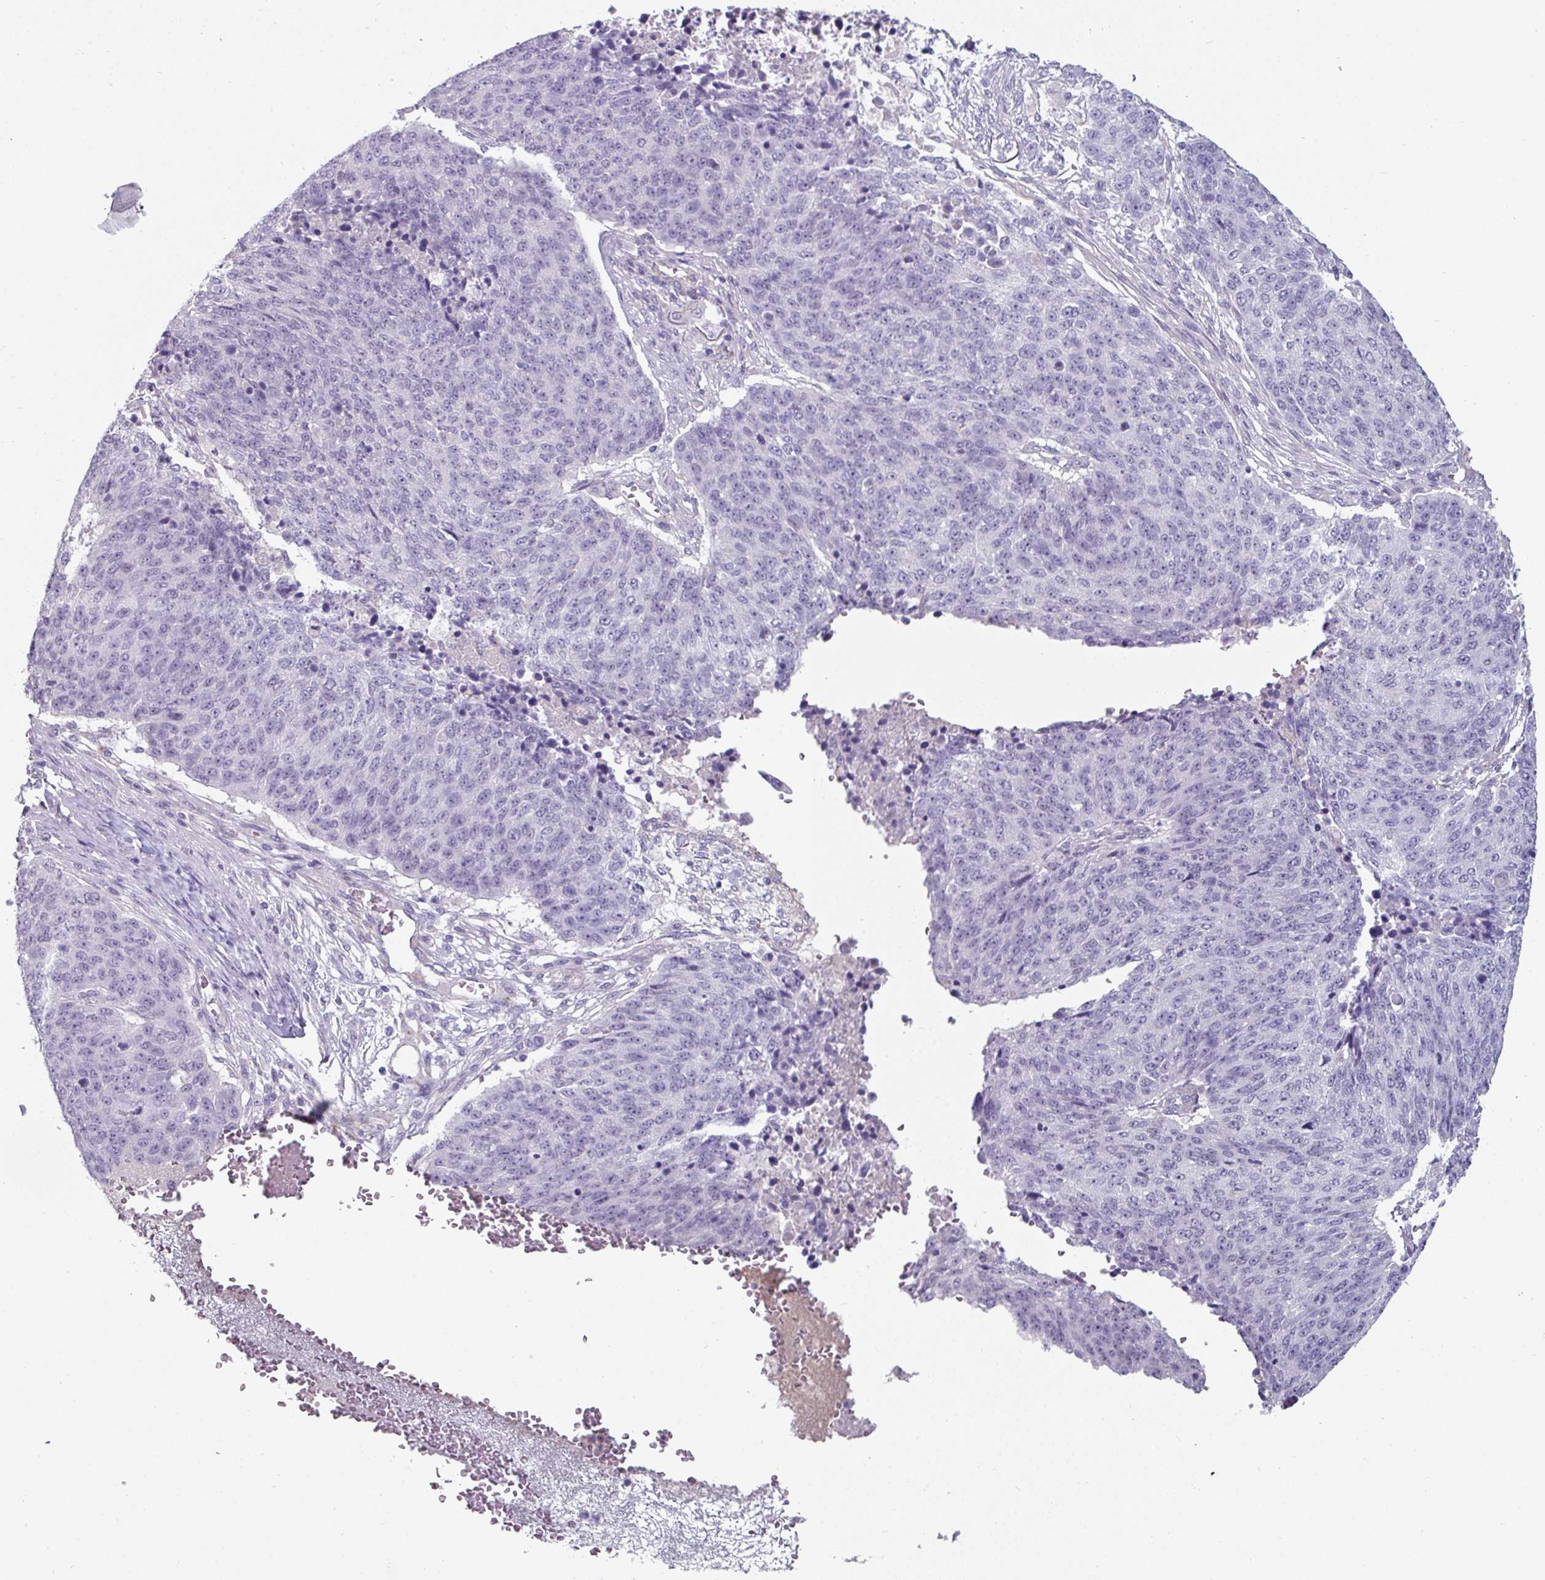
{"staining": {"intensity": "negative", "quantity": "none", "location": "none"}, "tissue": "lung cancer", "cell_type": "Tumor cells", "image_type": "cancer", "snomed": [{"axis": "morphology", "description": "Normal tissue, NOS"}, {"axis": "morphology", "description": "Squamous cell carcinoma, NOS"}, {"axis": "topography", "description": "Lymph node"}, {"axis": "topography", "description": "Lung"}], "caption": "IHC image of human lung squamous cell carcinoma stained for a protein (brown), which displays no staining in tumor cells. (DAB immunohistochemistry (IHC) visualized using brightfield microscopy, high magnification).", "gene": "EYA3", "patient": {"sex": "male", "age": 66}}